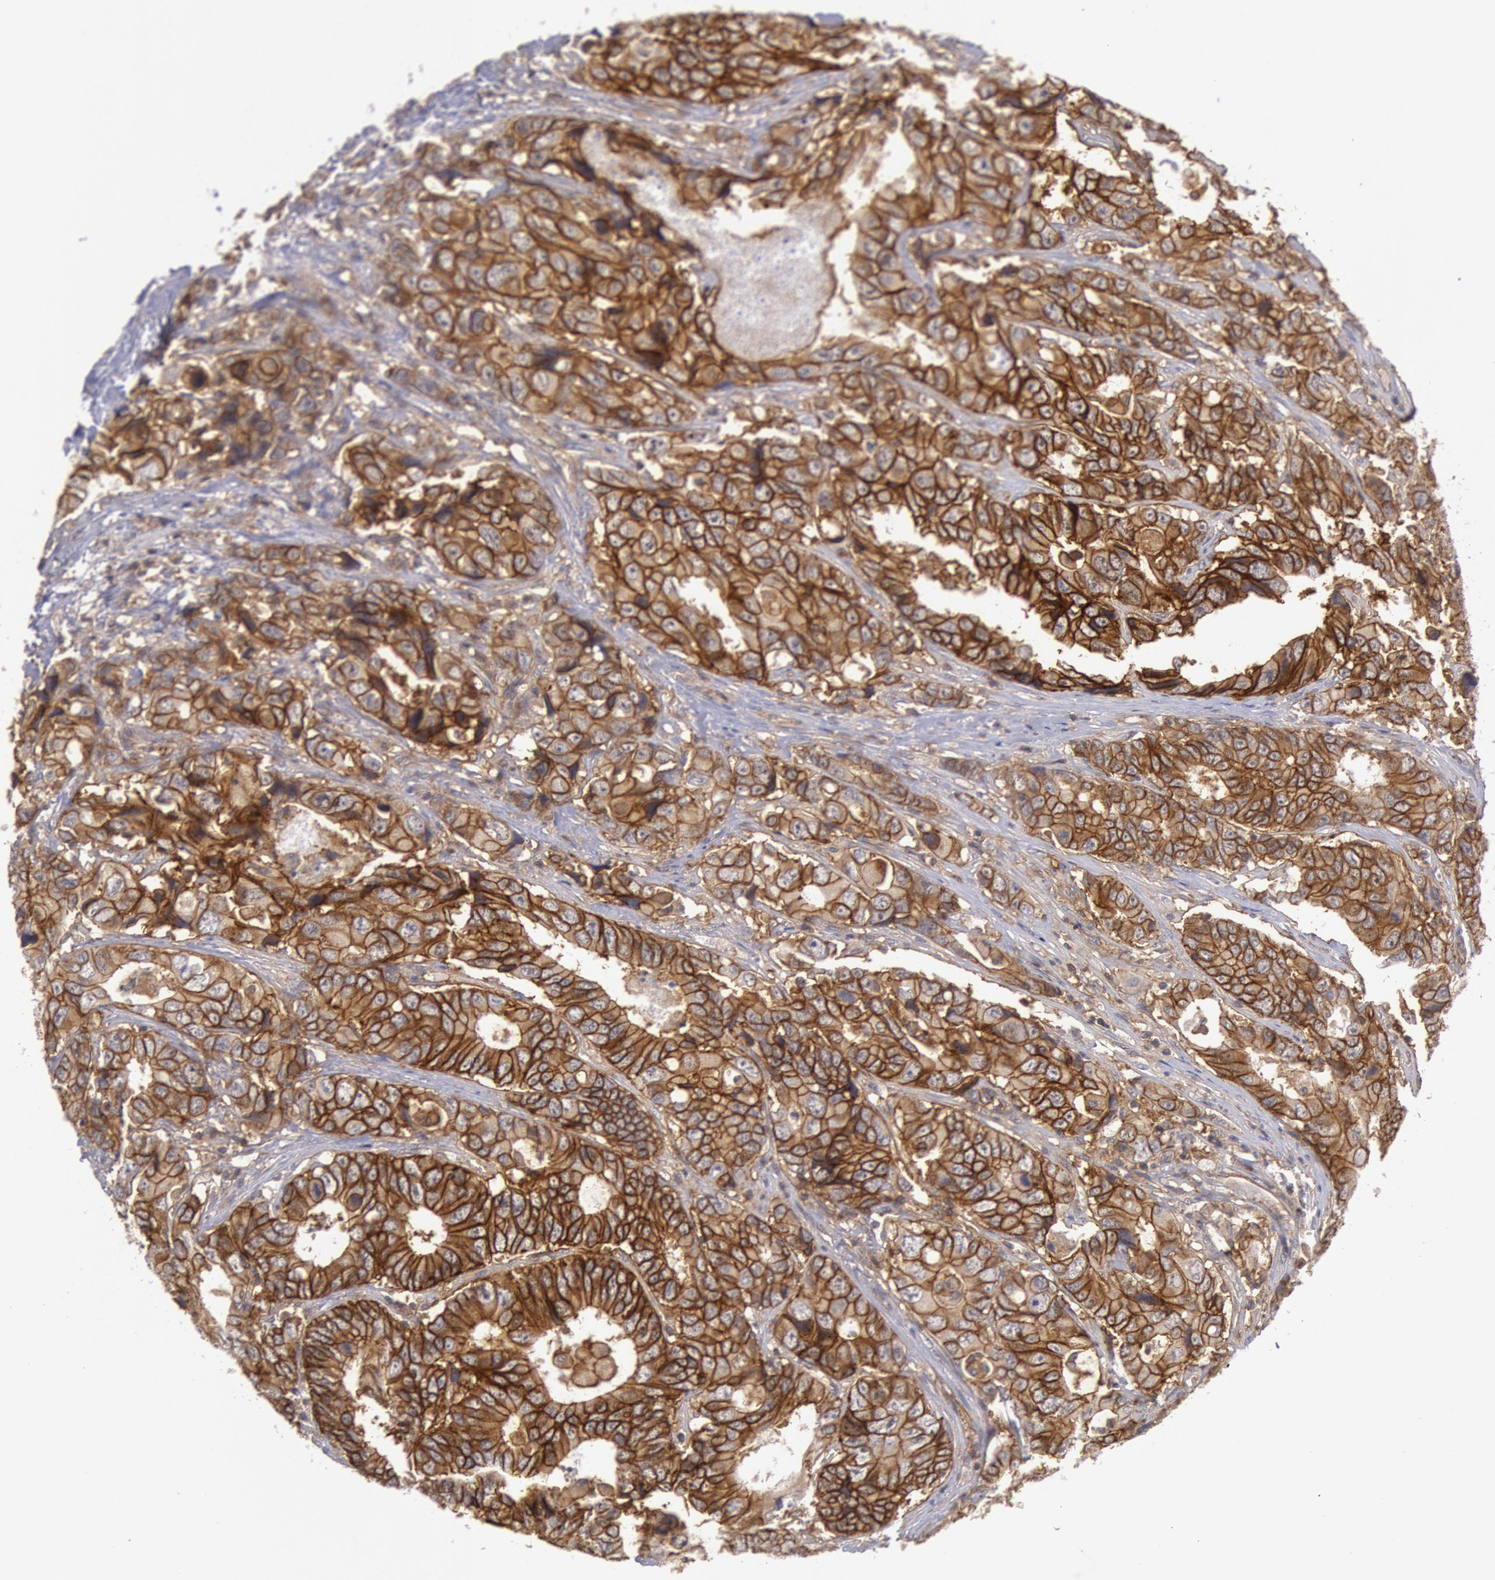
{"staining": {"intensity": "strong", "quantity": ">75%", "location": "cytoplasmic/membranous"}, "tissue": "colorectal cancer", "cell_type": "Tumor cells", "image_type": "cancer", "snomed": [{"axis": "morphology", "description": "Adenocarcinoma, NOS"}, {"axis": "topography", "description": "Rectum"}], "caption": "A high-resolution micrograph shows immunohistochemistry (IHC) staining of colorectal cancer, which displays strong cytoplasmic/membranous expression in about >75% of tumor cells. (IHC, brightfield microscopy, high magnification).", "gene": "STX4", "patient": {"sex": "female", "age": 67}}